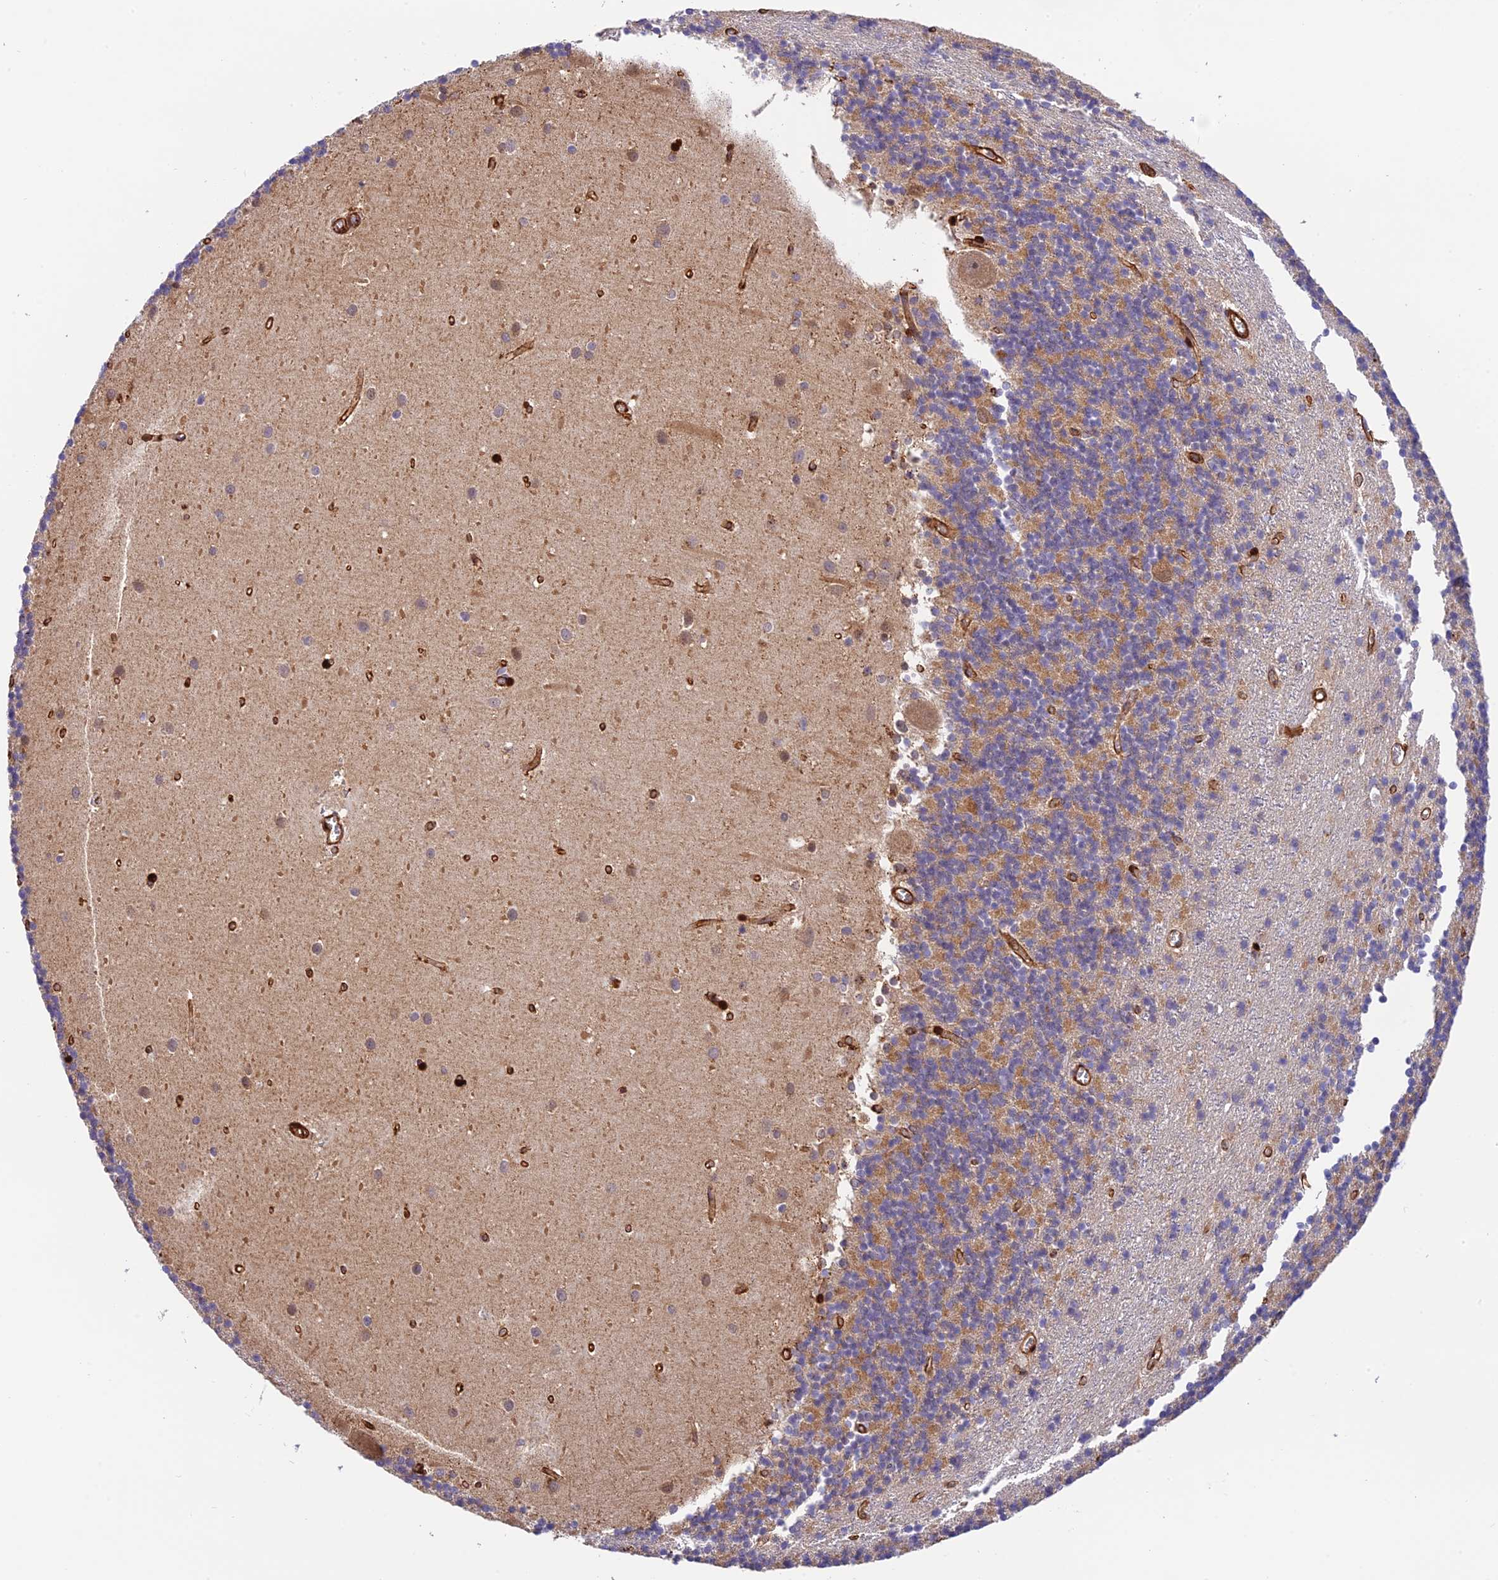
{"staining": {"intensity": "moderate", "quantity": ">75%", "location": "cytoplasmic/membranous"}, "tissue": "cerebellum", "cell_type": "Cells in granular layer", "image_type": "normal", "snomed": [{"axis": "morphology", "description": "Normal tissue, NOS"}, {"axis": "topography", "description": "Cerebellum"}], "caption": "About >75% of cells in granular layer in unremarkable cerebellum display moderate cytoplasmic/membranous protein staining as visualized by brown immunohistochemical staining.", "gene": "EVI5L", "patient": {"sex": "male", "age": 54}}